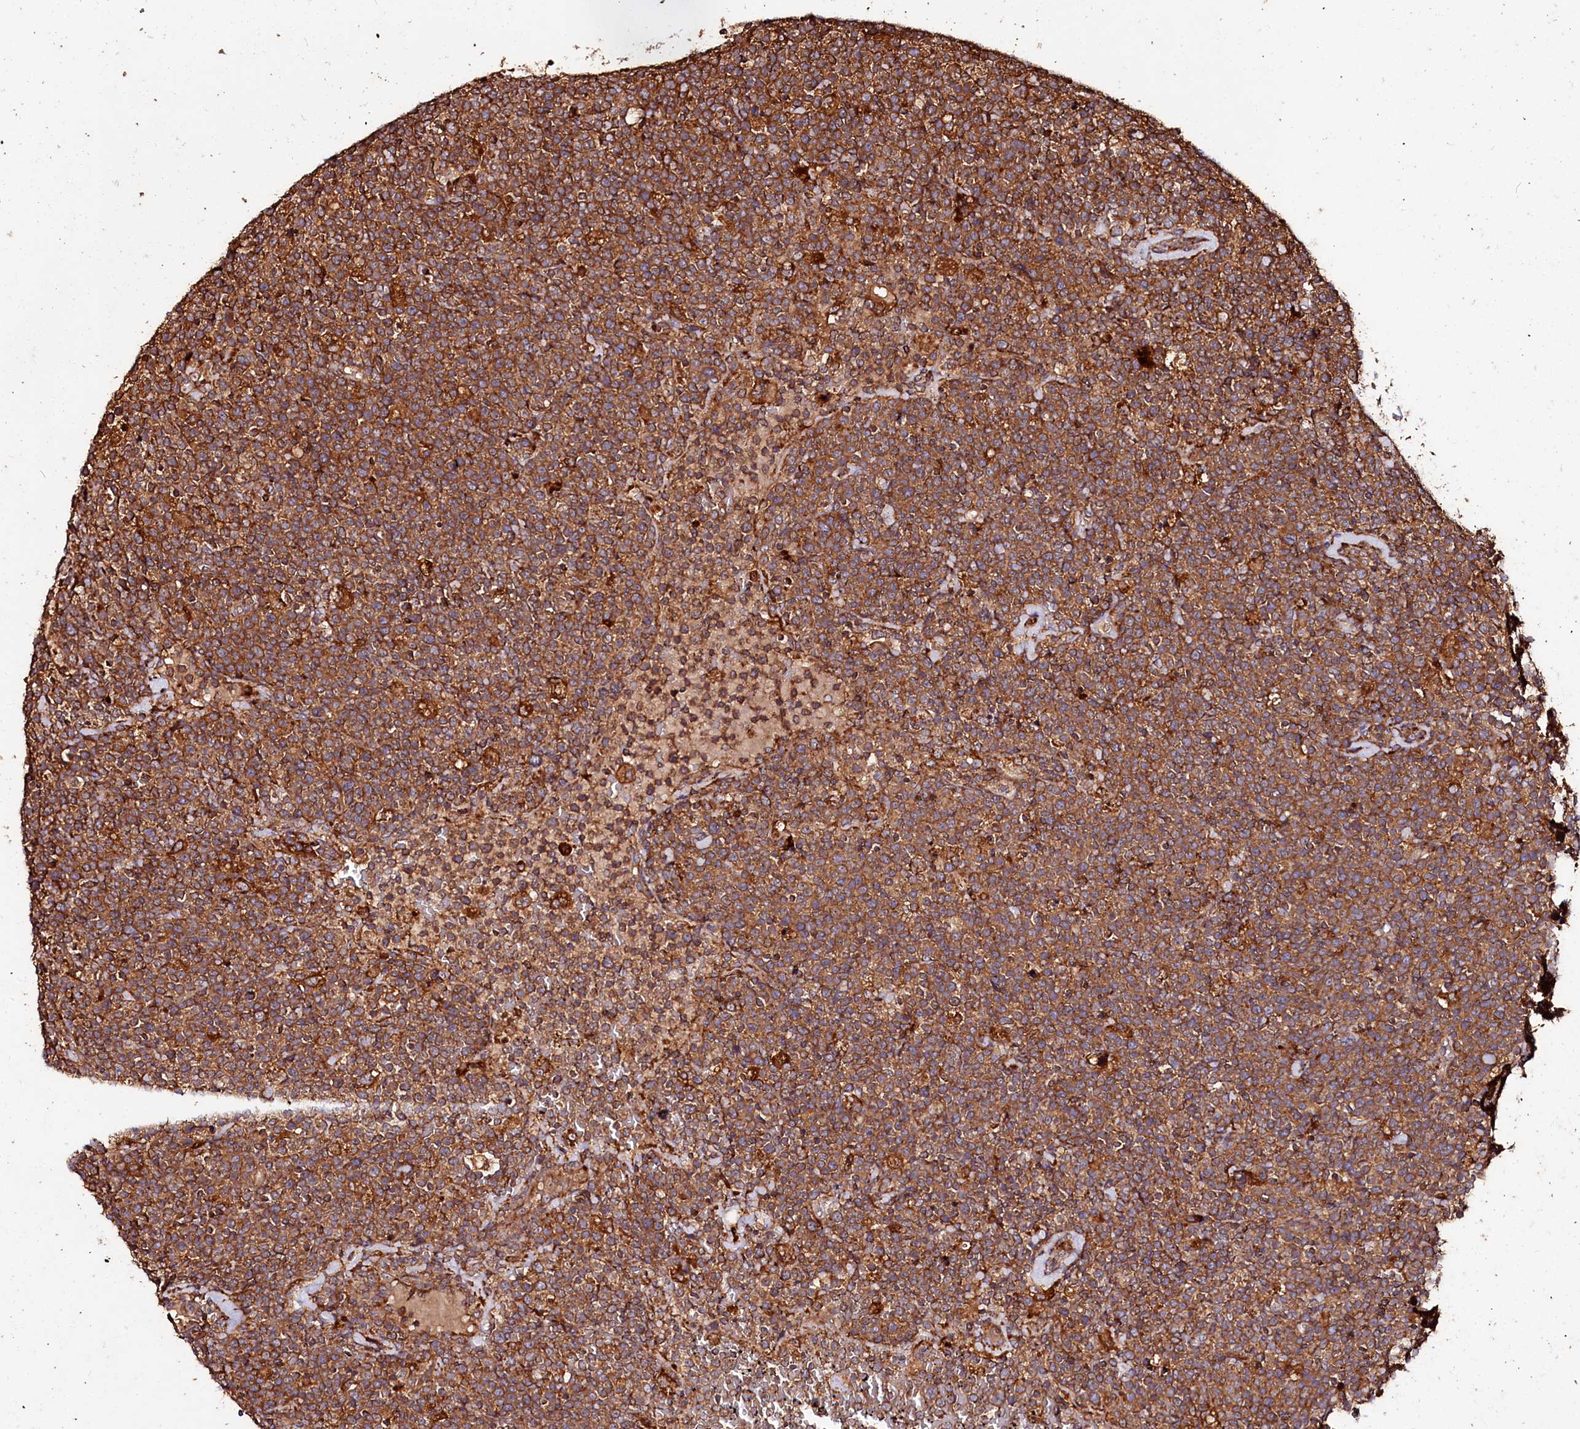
{"staining": {"intensity": "moderate", "quantity": ">75%", "location": "cytoplasmic/membranous"}, "tissue": "lymphoma", "cell_type": "Tumor cells", "image_type": "cancer", "snomed": [{"axis": "morphology", "description": "Malignant lymphoma, non-Hodgkin's type, High grade"}, {"axis": "topography", "description": "Lymph node"}], "caption": "Malignant lymphoma, non-Hodgkin's type (high-grade) stained with DAB immunohistochemistry (IHC) demonstrates medium levels of moderate cytoplasmic/membranous staining in approximately >75% of tumor cells.", "gene": "WDR73", "patient": {"sex": "male", "age": 61}}